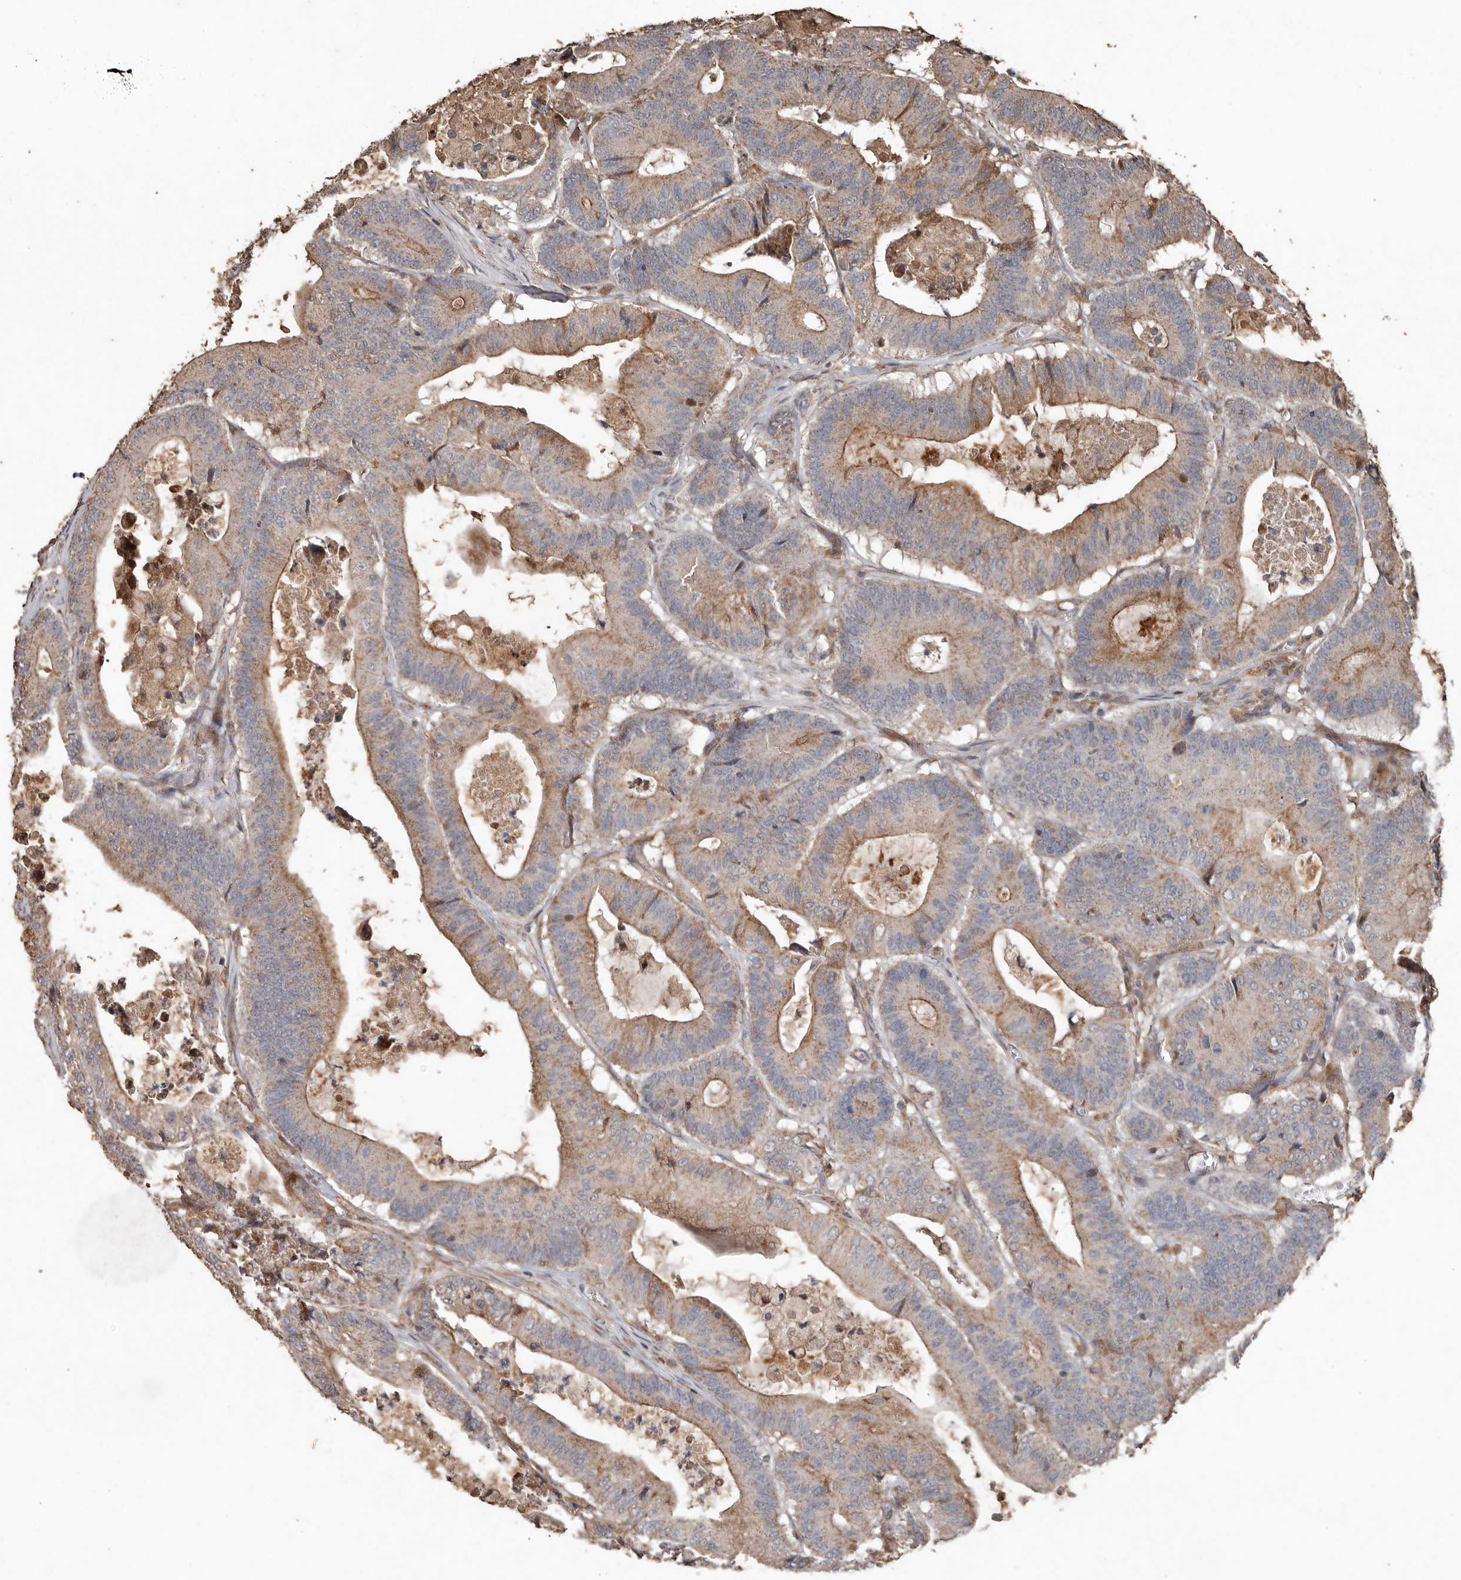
{"staining": {"intensity": "moderate", "quantity": "25%-75%", "location": "cytoplasmic/membranous"}, "tissue": "colorectal cancer", "cell_type": "Tumor cells", "image_type": "cancer", "snomed": [{"axis": "morphology", "description": "Adenocarcinoma, NOS"}, {"axis": "topography", "description": "Colon"}], "caption": "Protein analysis of adenocarcinoma (colorectal) tissue demonstrates moderate cytoplasmic/membranous expression in about 25%-75% of tumor cells.", "gene": "RANBP17", "patient": {"sex": "female", "age": 84}}